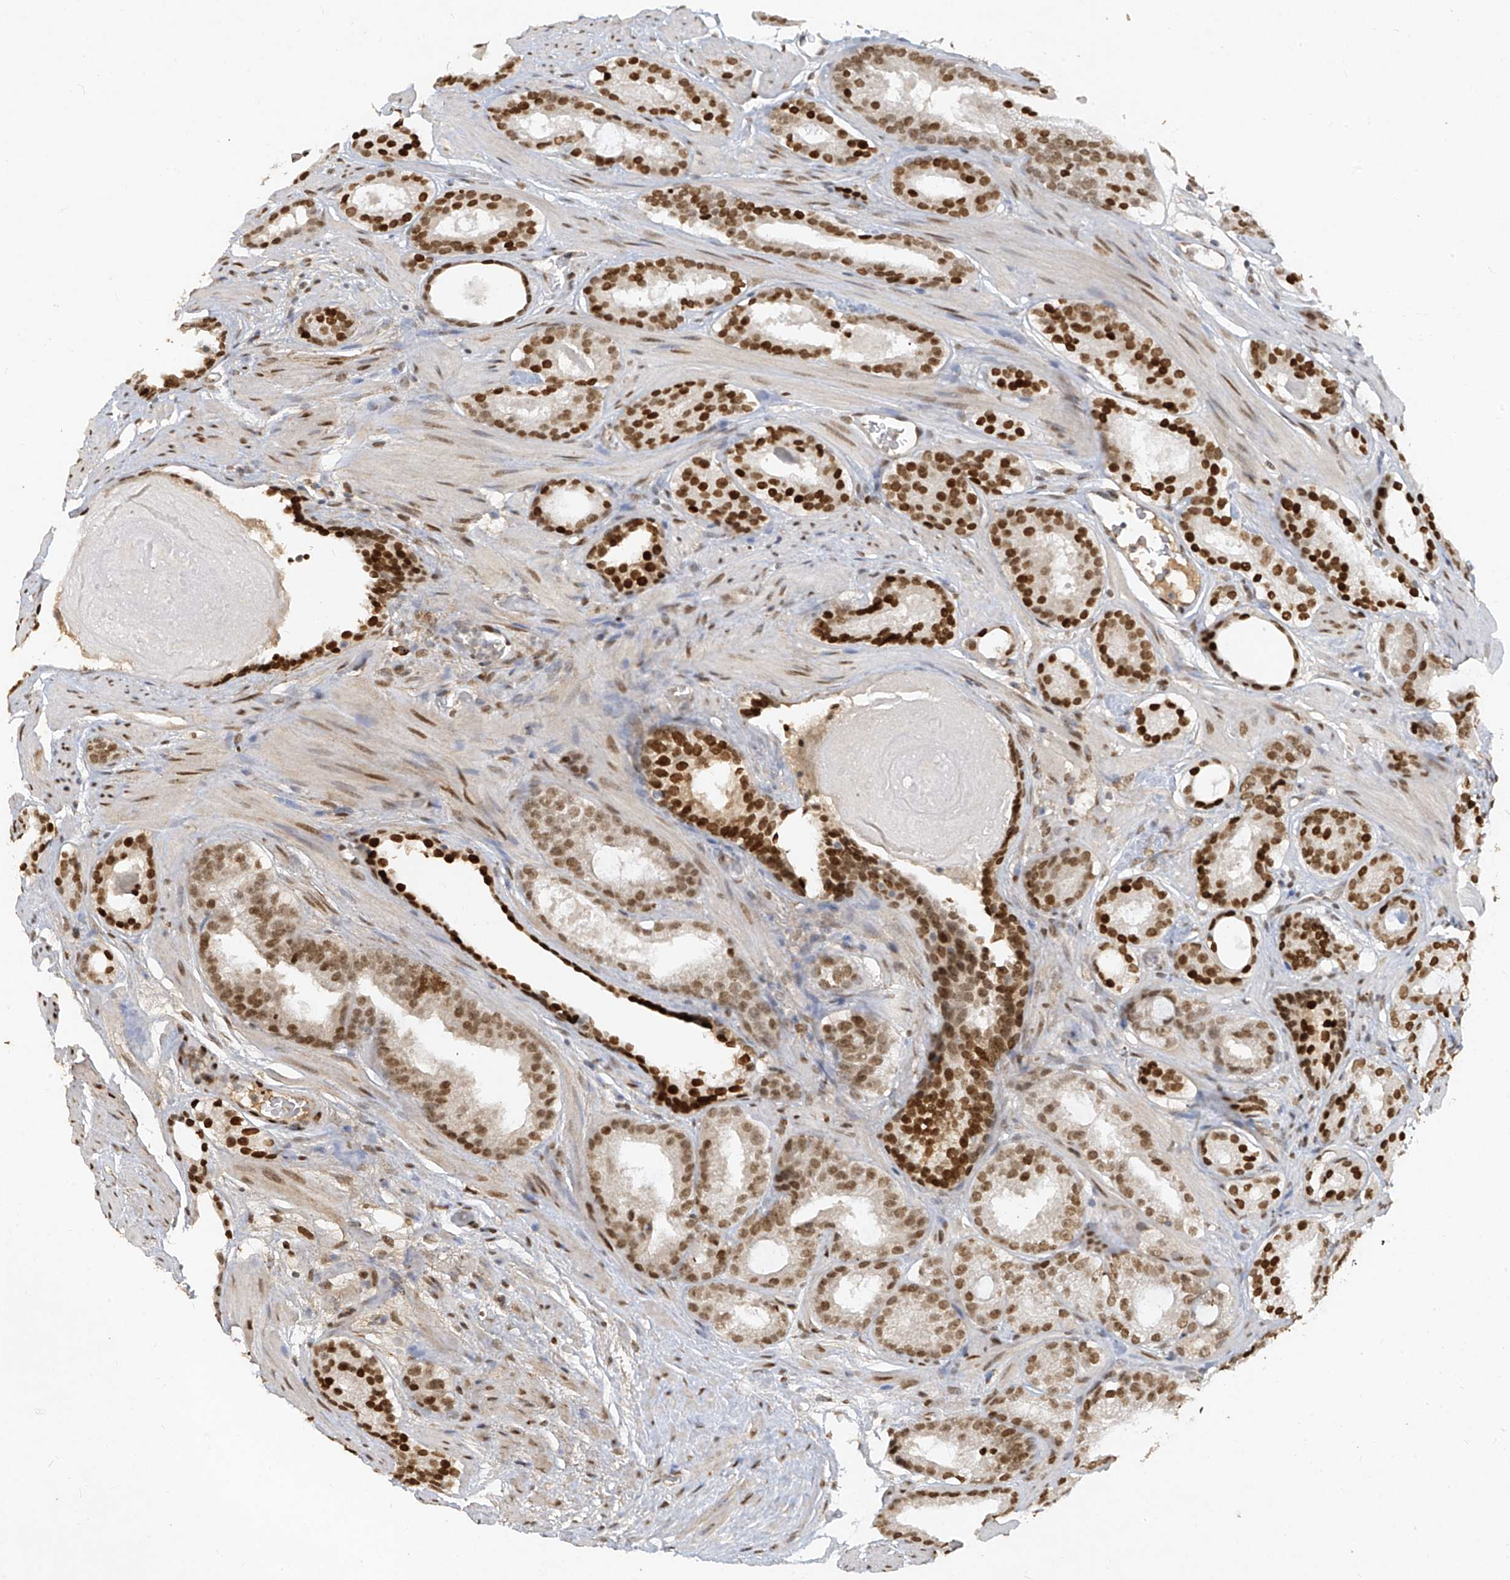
{"staining": {"intensity": "strong", "quantity": ">75%", "location": "nuclear"}, "tissue": "prostate cancer", "cell_type": "Tumor cells", "image_type": "cancer", "snomed": [{"axis": "morphology", "description": "Adenocarcinoma, Low grade"}, {"axis": "topography", "description": "Prostate"}], "caption": "Immunohistochemistry (DAB (3,3'-diaminobenzidine)) staining of prostate adenocarcinoma (low-grade) demonstrates strong nuclear protein positivity in about >75% of tumor cells.", "gene": "ATRIP", "patient": {"sex": "male", "age": 69}}